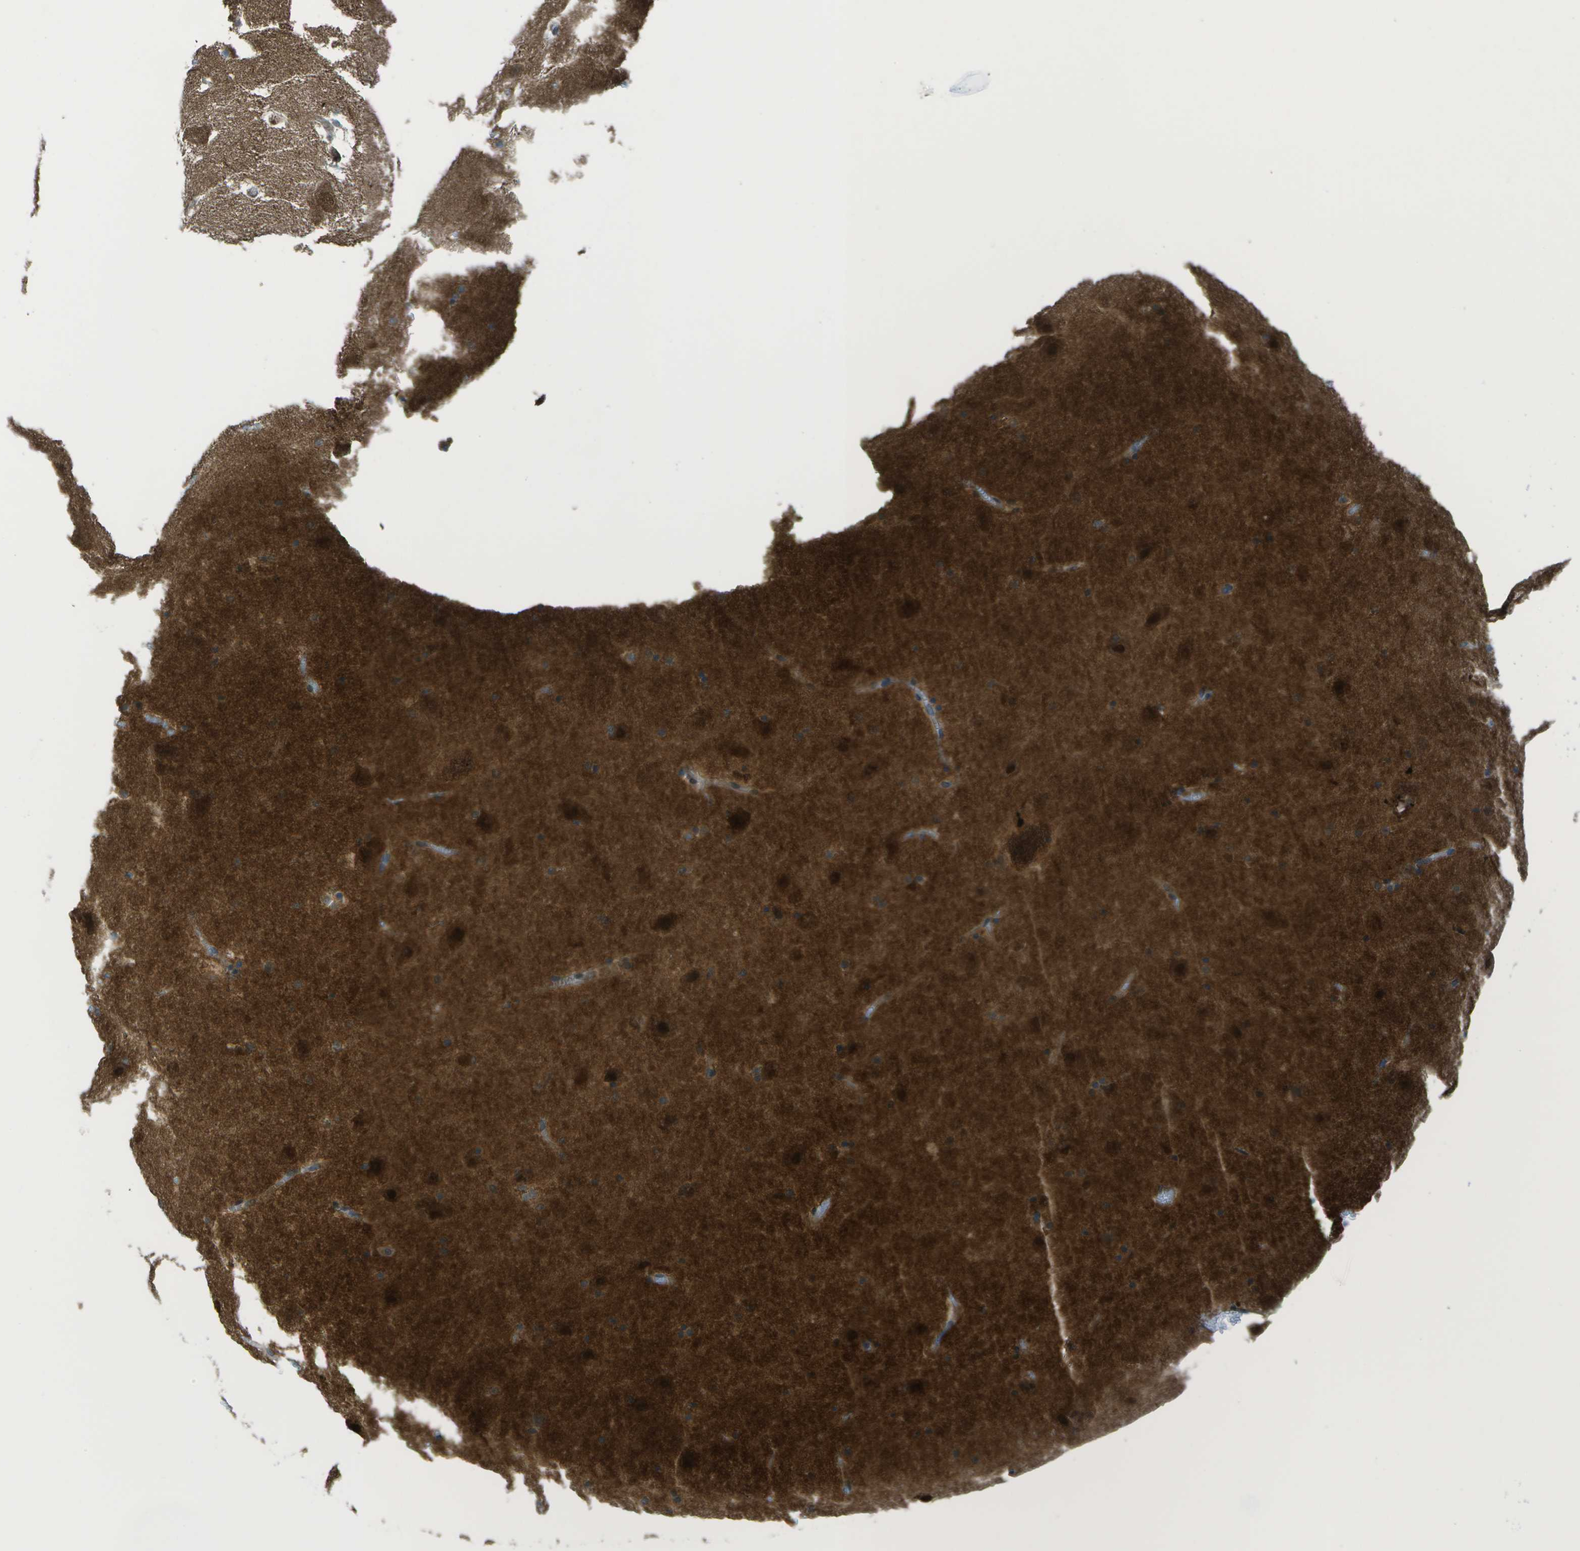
{"staining": {"intensity": "weak", "quantity": "25%-75%", "location": "cytoplasmic/membranous"}, "tissue": "hippocampus", "cell_type": "Glial cells", "image_type": "normal", "snomed": [{"axis": "morphology", "description": "Normal tissue, NOS"}, {"axis": "topography", "description": "Hippocampus"}], "caption": "Protein staining shows weak cytoplasmic/membranous staining in approximately 25%-75% of glial cells in benign hippocampus. (Brightfield microscopy of DAB IHC at high magnification).", "gene": "TMEM19", "patient": {"sex": "male", "age": 45}}